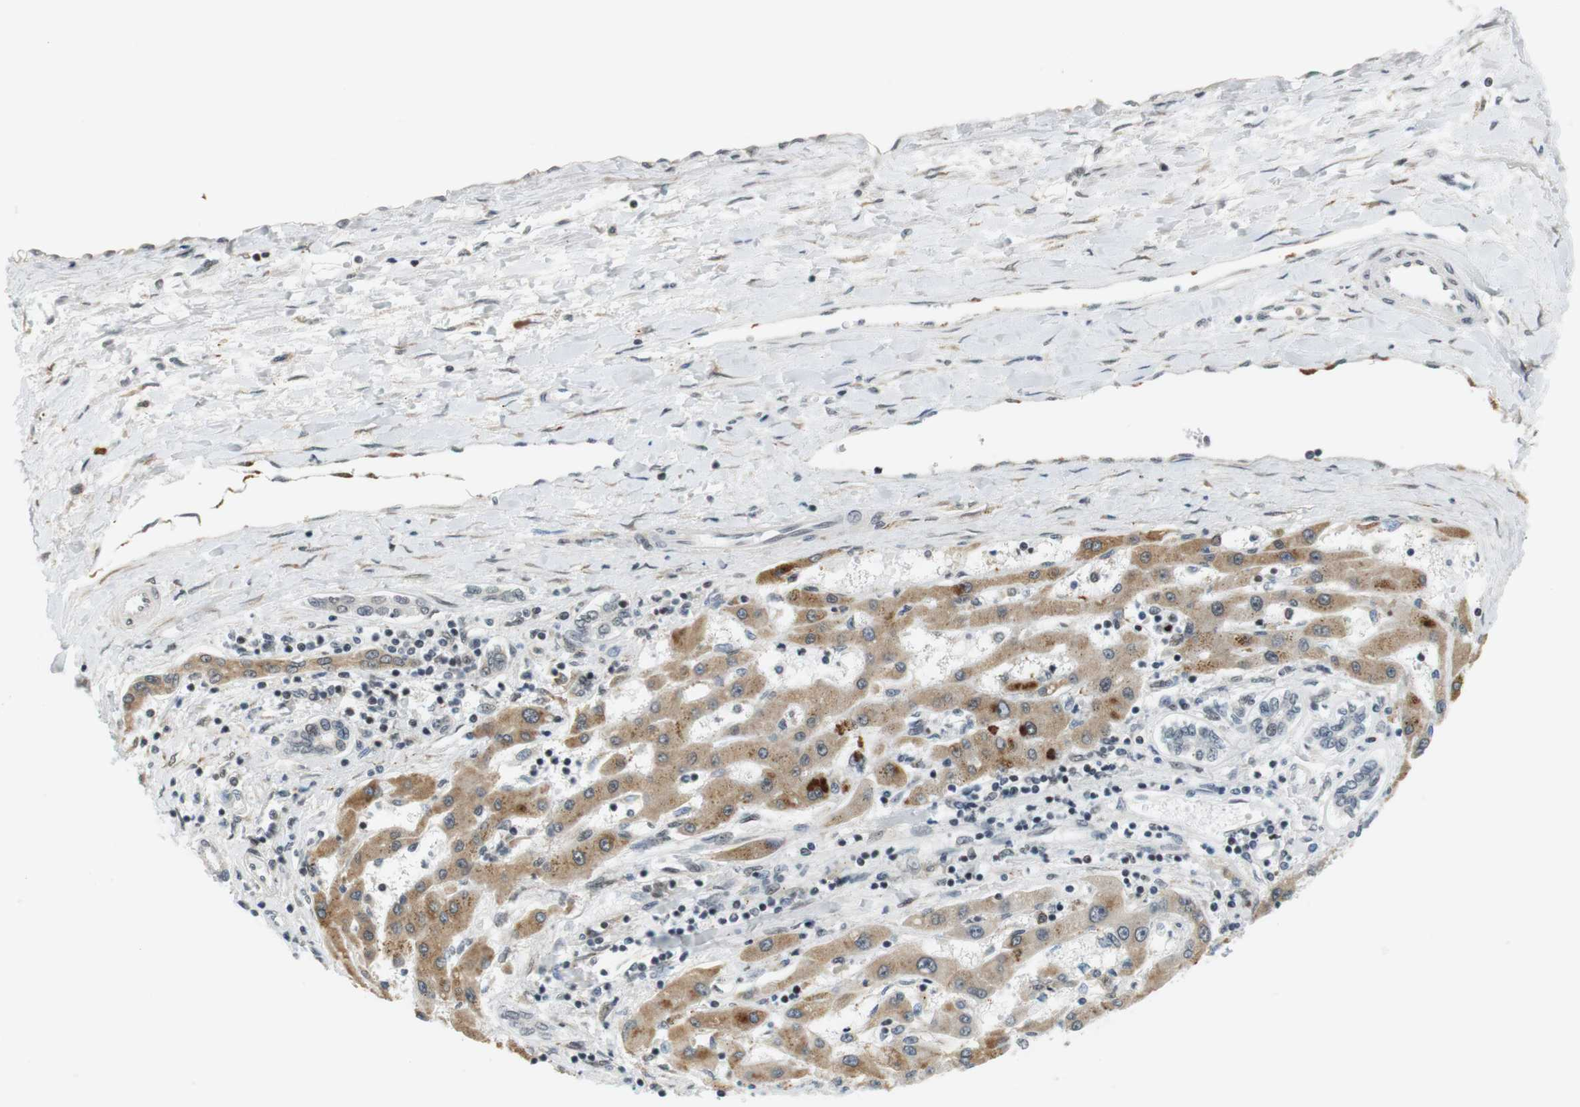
{"staining": {"intensity": "moderate", "quantity": ">75%", "location": "cytoplasmic/membranous"}, "tissue": "liver cancer", "cell_type": "Tumor cells", "image_type": "cancer", "snomed": [{"axis": "morphology", "description": "Carcinoma, Hepatocellular, NOS"}, {"axis": "topography", "description": "Liver"}], "caption": "Brown immunohistochemical staining in liver cancer displays moderate cytoplasmic/membranous positivity in about >75% of tumor cells. (Brightfield microscopy of DAB IHC at high magnification).", "gene": "RNF38", "patient": {"sex": "female", "age": 61}}